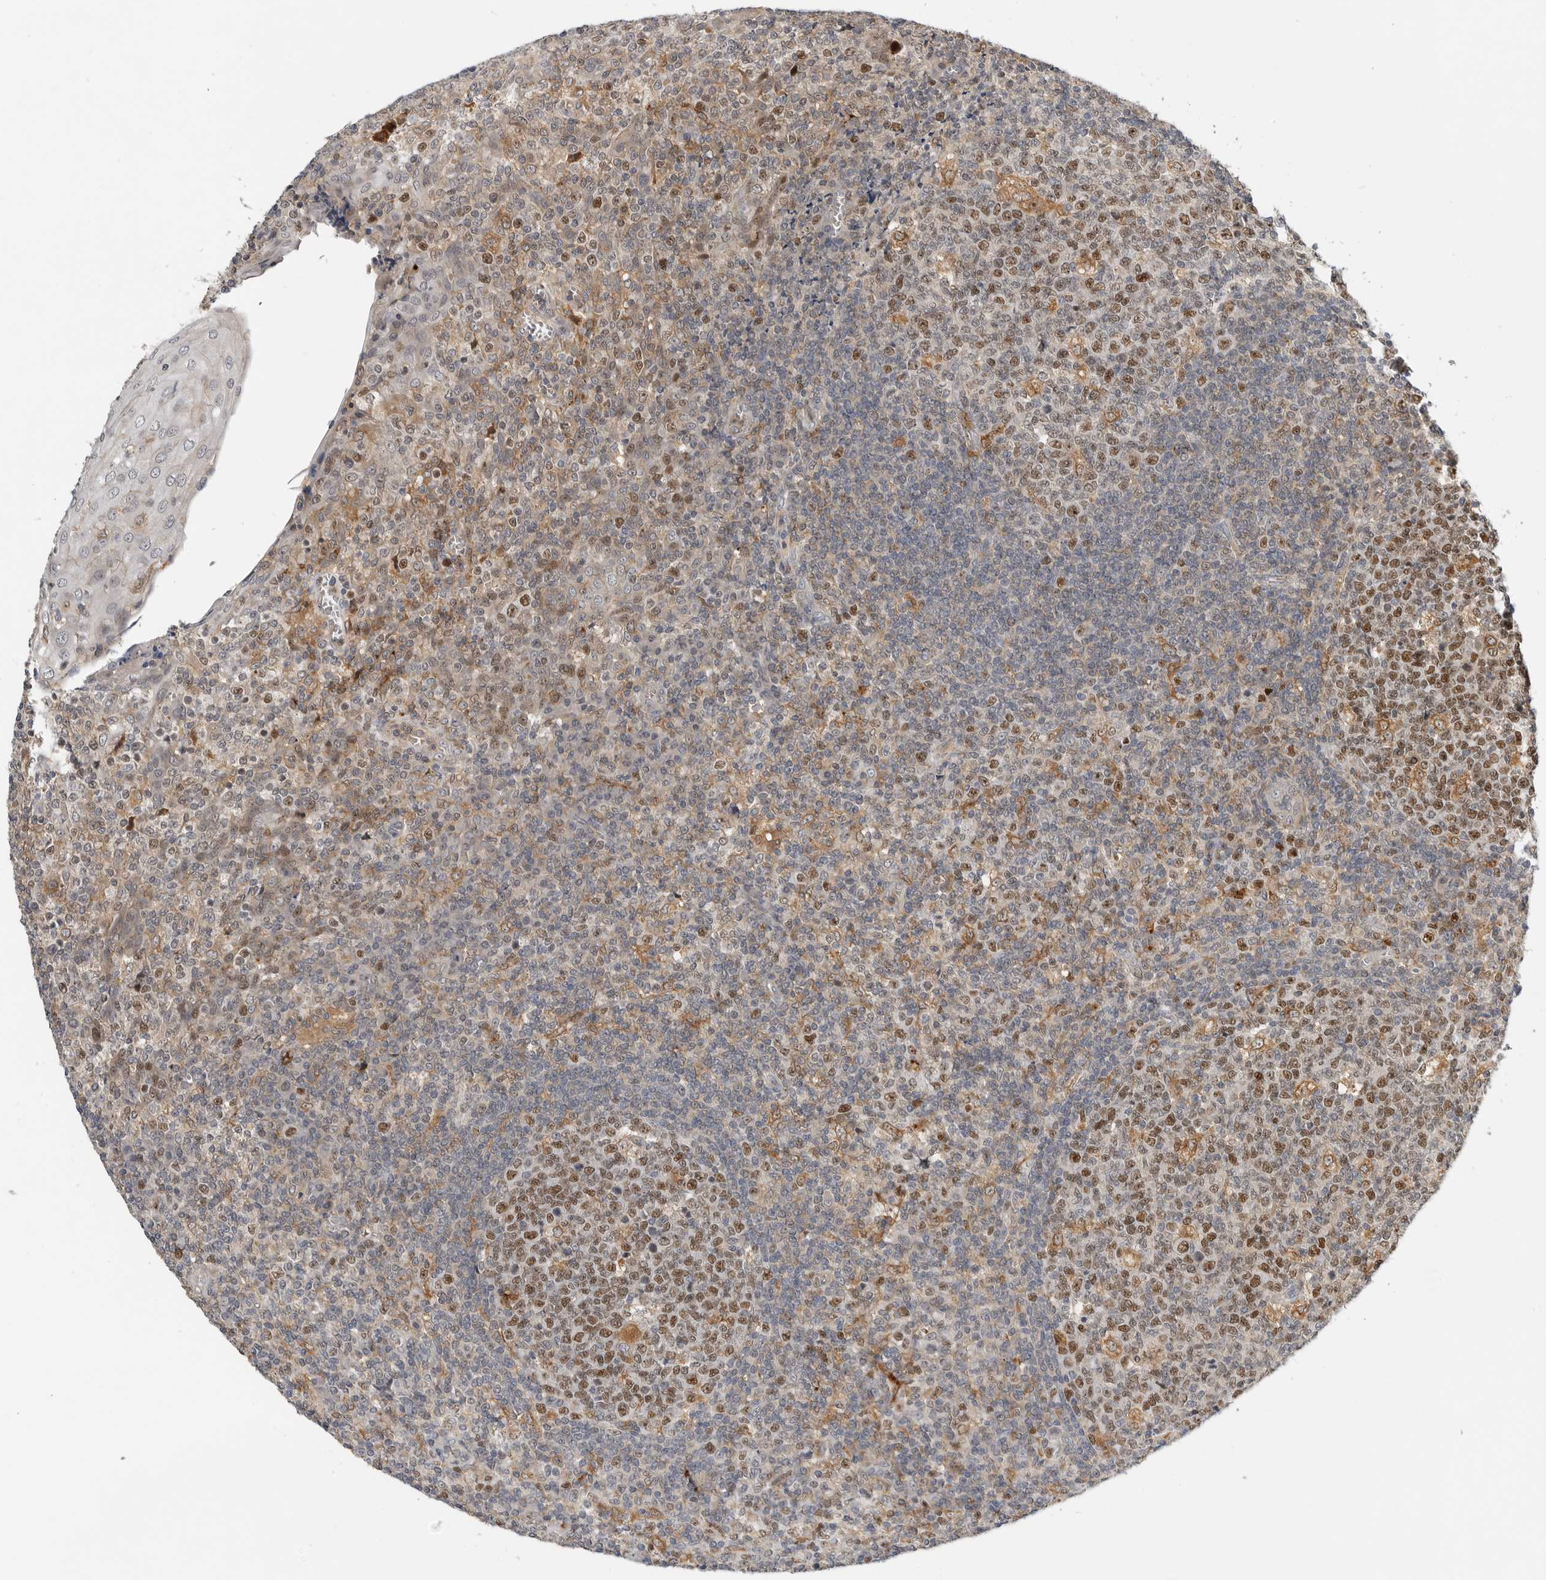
{"staining": {"intensity": "strong", "quantity": ">75%", "location": "nuclear"}, "tissue": "tonsil", "cell_type": "Germinal center cells", "image_type": "normal", "snomed": [{"axis": "morphology", "description": "Normal tissue, NOS"}, {"axis": "topography", "description": "Tonsil"}], "caption": "Immunohistochemical staining of benign tonsil shows strong nuclear protein expression in about >75% of germinal center cells. The staining was performed using DAB (3,3'-diaminobenzidine), with brown indicating positive protein expression. Nuclei are stained blue with hematoxylin.", "gene": "CSNK1G3", "patient": {"sex": "female", "age": 19}}